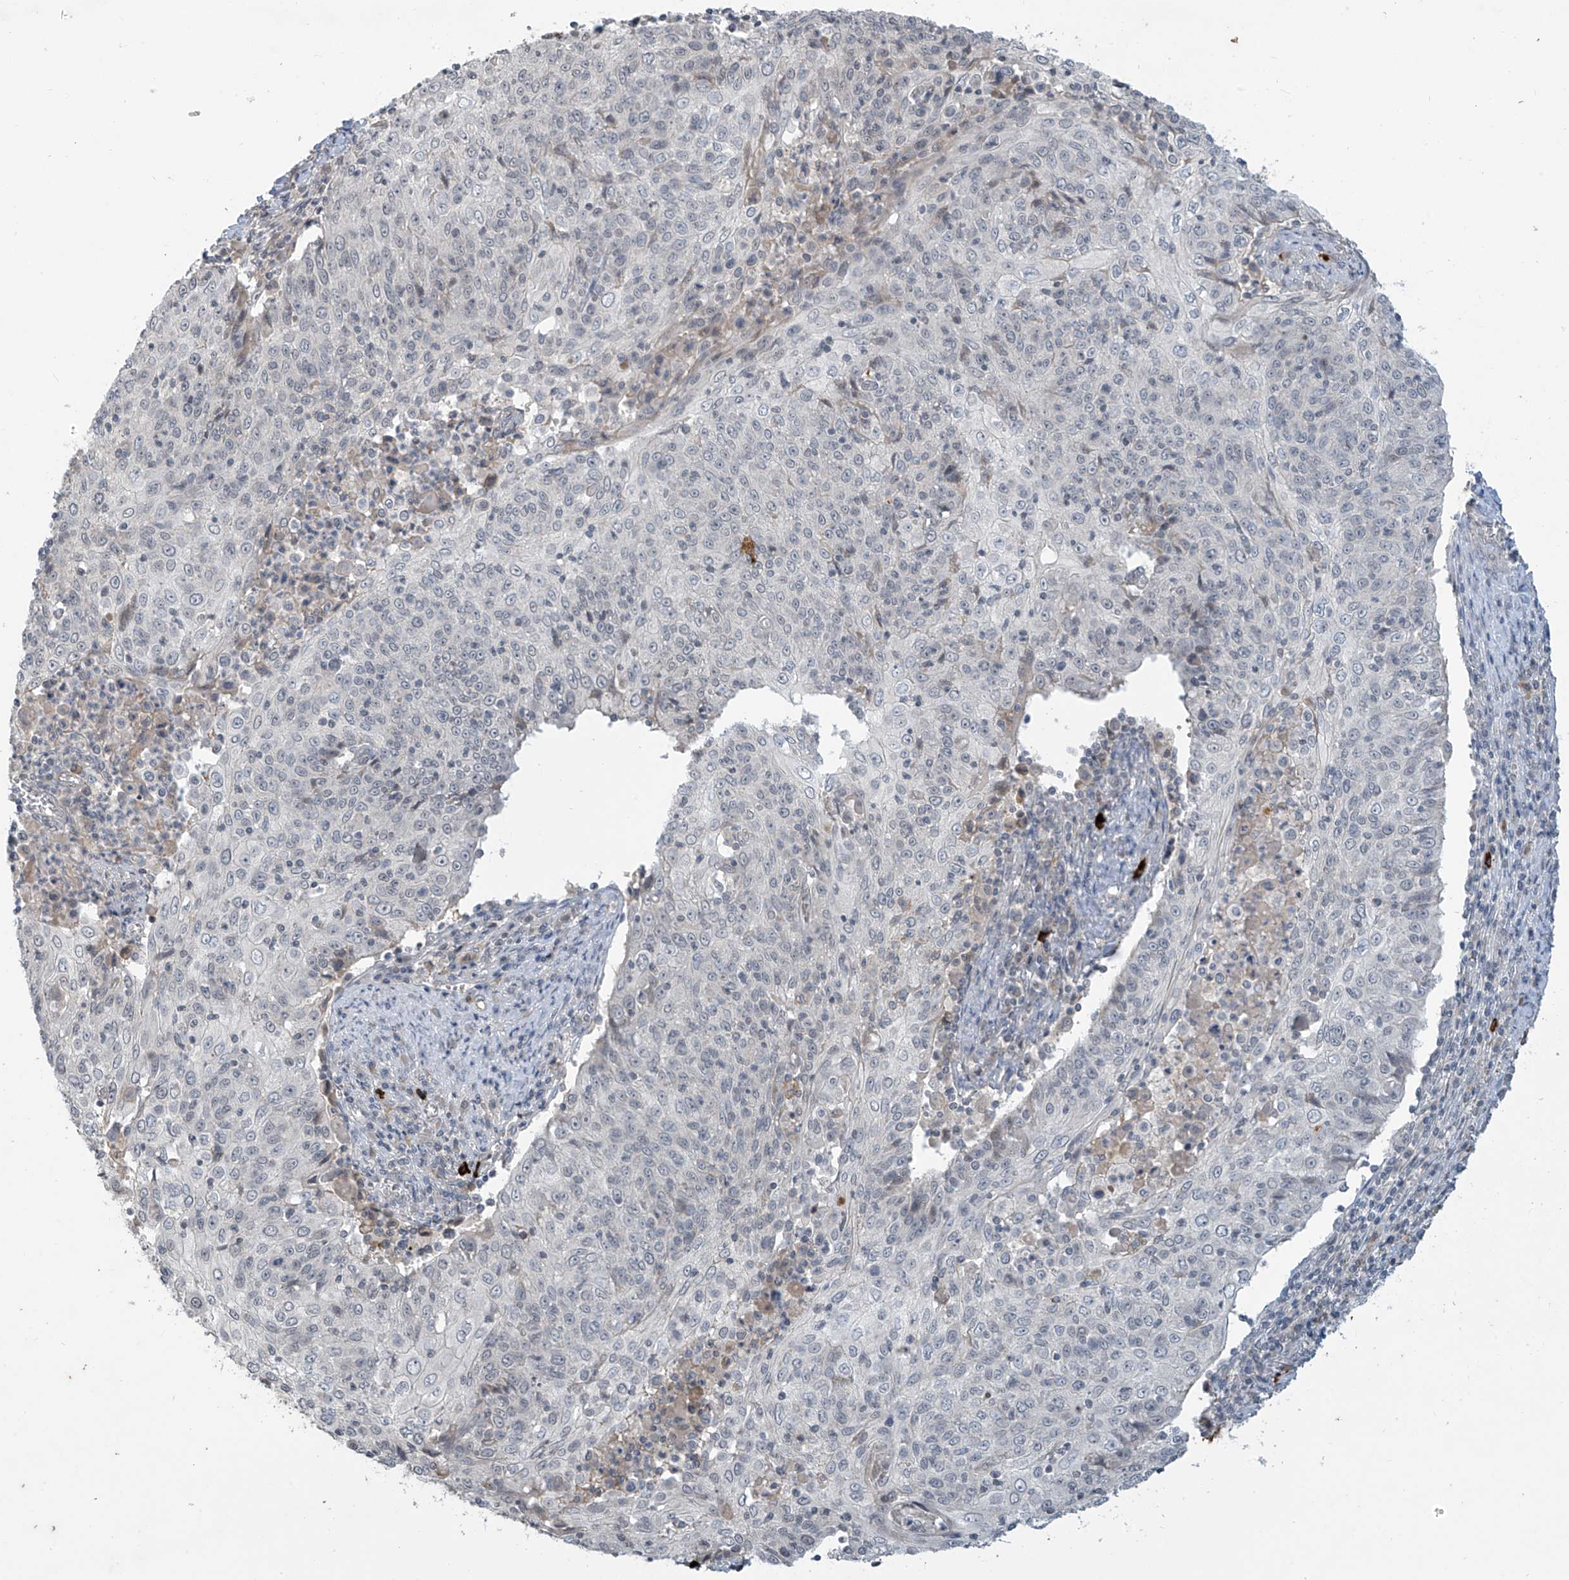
{"staining": {"intensity": "negative", "quantity": "none", "location": "none"}, "tissue": "cervical cancer", "cell_type": "Tumor cells", "image_type": "cancer", "snomed": [{"axis": "morphology", "description": "Squamous cell carcinoma, NOS"}, {"axis": "topography", "description": "Cervix"}], "caption": "This is an IHC photomicrograph of cervical squamous cell carcinoma. There is no positivity in tumor cells.", "gene": "DGKQ", "patient": {"sex": "female", "age": 48}}